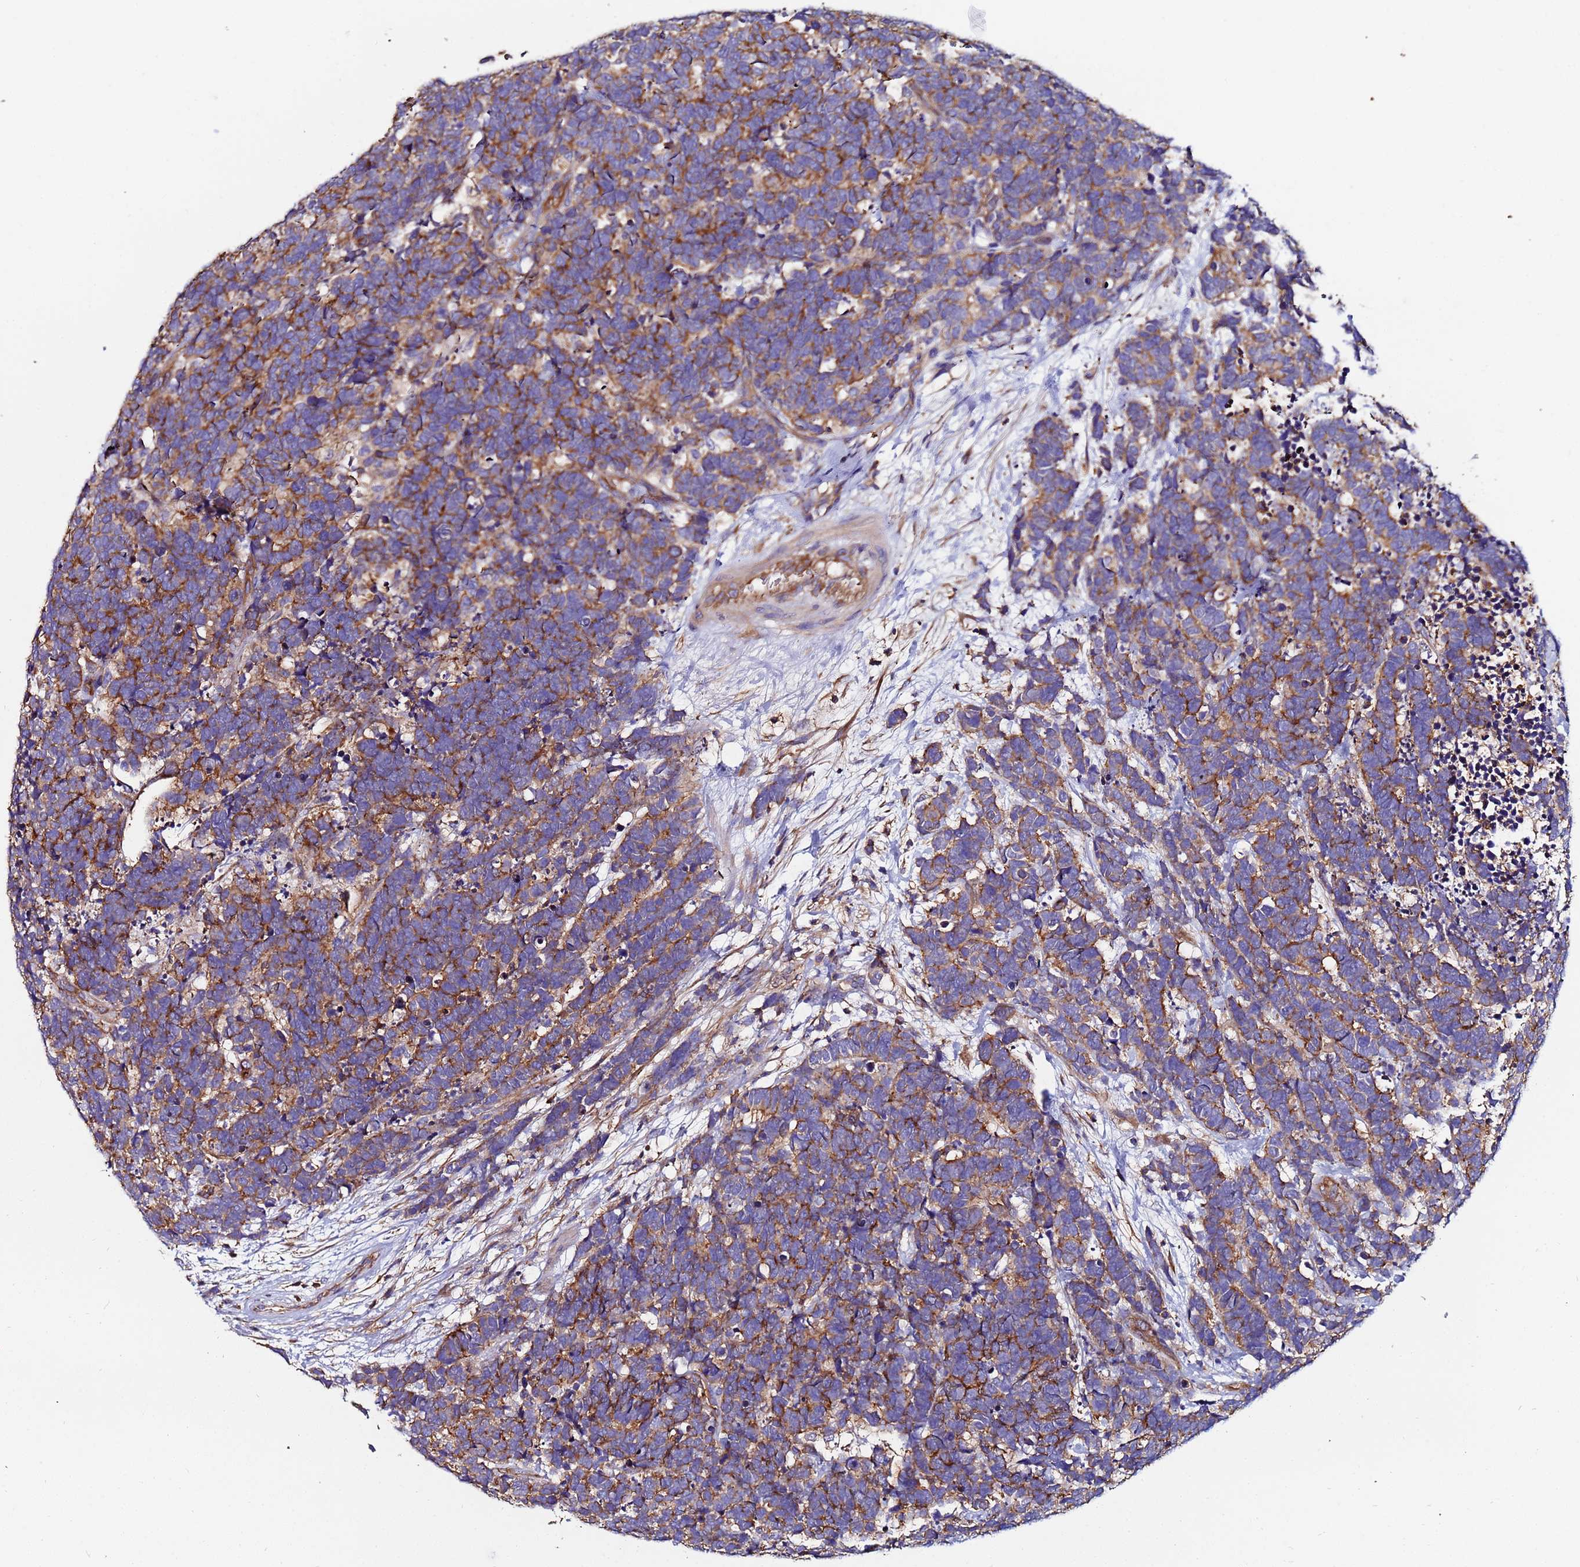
{"staining": {"intensity": "moderate", "quantity": ">75%", "location": "cytoplasmic/membranous"}, "tissue": "carcinoid", "cell_type": "Tumor cells", "image_type": "cancer", "snomed": [{"axis": "morphology", "description": "Carcinoma, NOS"}, {"axis": "morphology", "description": "Carcinoid, malignant, NOS"}, {"axis": "topography", "description": "Urinary bladder"}], "caption": "Human carcinoid stained with a brown dye reveals moderate cytoplasmic/membranous positive positivity in about >75% of tumor cells.", "gene": "POTEE", "patient": {"sex": "male", "age": 57}}